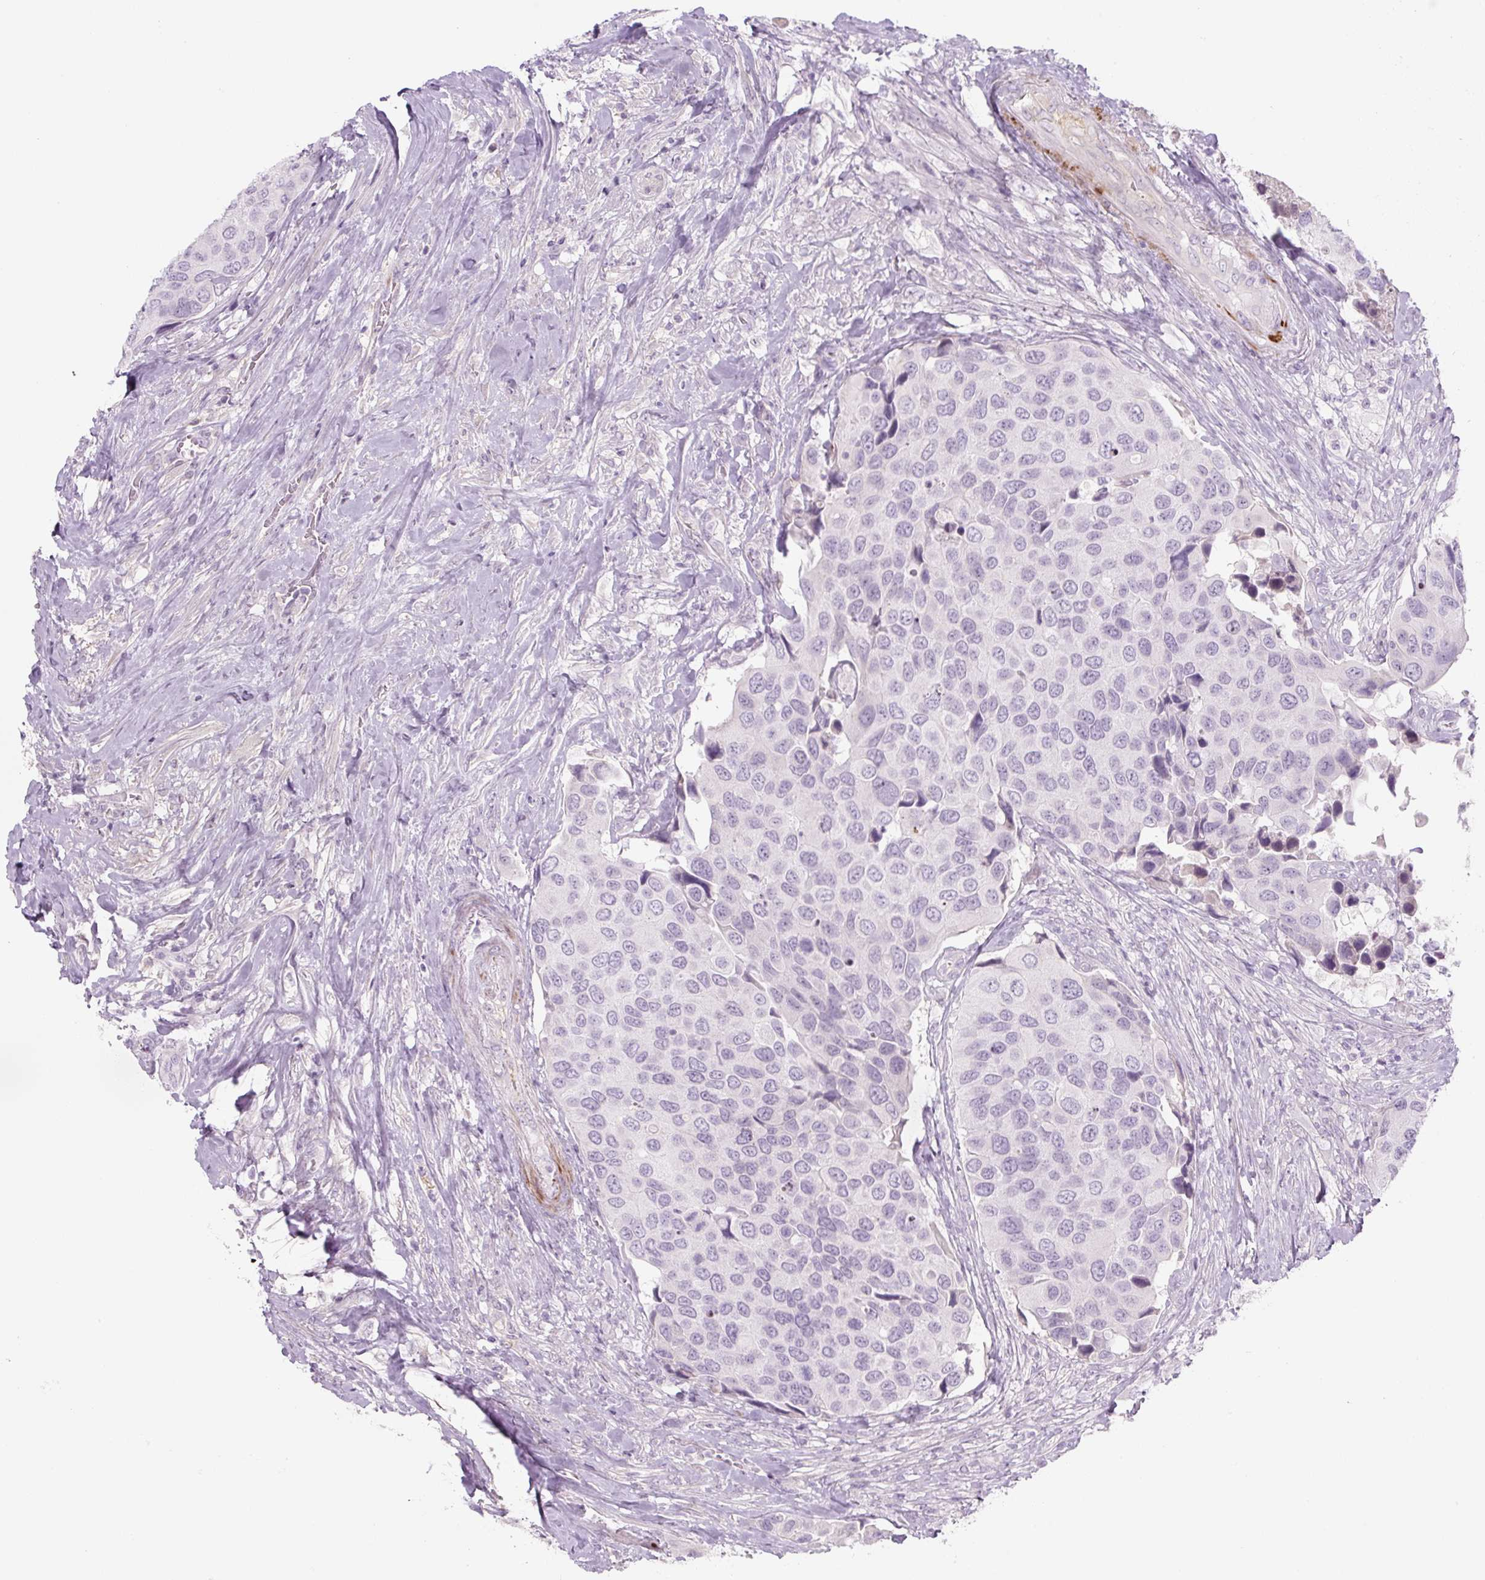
{"staining": {"intensity": "negative", "quantity": "none", "location": "none"}, "tissue": "urothelial cancer", "cell_type": "Tumor cells", "image_type": "cancer", "snomed": [{"axis": "morphology", "description": "Urothelial carcinoma, High grade"}, {"axis": "topography", "description": "Urinary bladder"}], "caption": "This photomicrograph is of urothelial cancer stained with immunohistochemistry (IHC) to label a protein in brown with the nuclei are counter-stained blue. There is no positivity in tumor cells. (Stains: DAB (3,3'-diaminobenzidine) immunohistochemistry with hematoxylin counter stain, Microscopy: brightfield microscopy at high magnification).", "gene": "PRM1", "patient": {"sex": "male", "age": 74}}